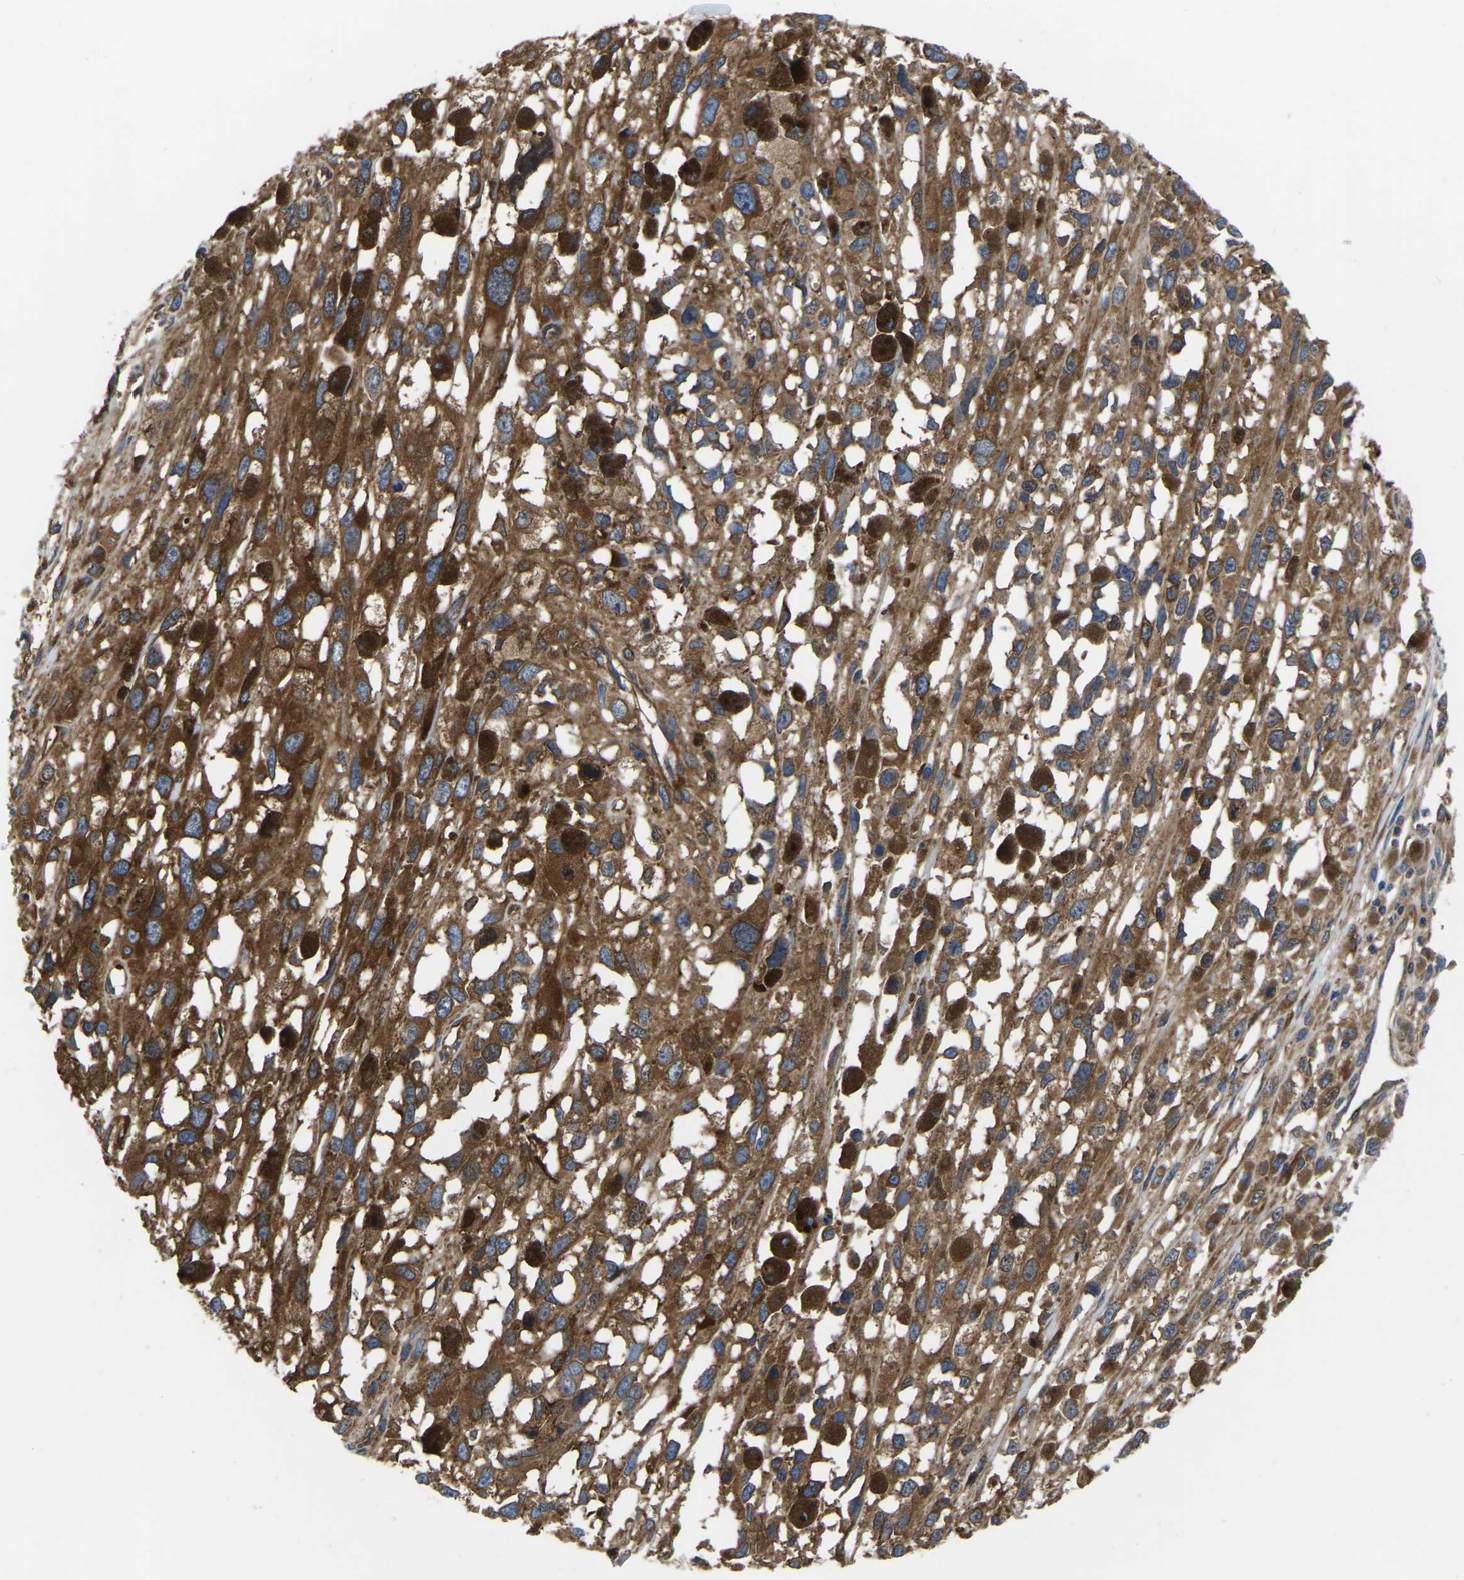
{"staining": {"intensity": "moderate", "quantity": ">75%", "location": "cytoplasmic/membranous"}, "tissue": "melanoma", "cell_type": "Tumor cells", "image_type": "cancer", "snomed": [{"axis": "morphology", "description": "Malignant melanoma, Metastatic site"}, {"axis": "topography", "description": "Lymph node"}], "caption": "The image exhibits staining of melanoma, revealing moderate cytoplasmic/membranous protein positivity (brown color) within tumor cells.", "gene": "TFG", "patient": {"sex": "male", "age": 59}}